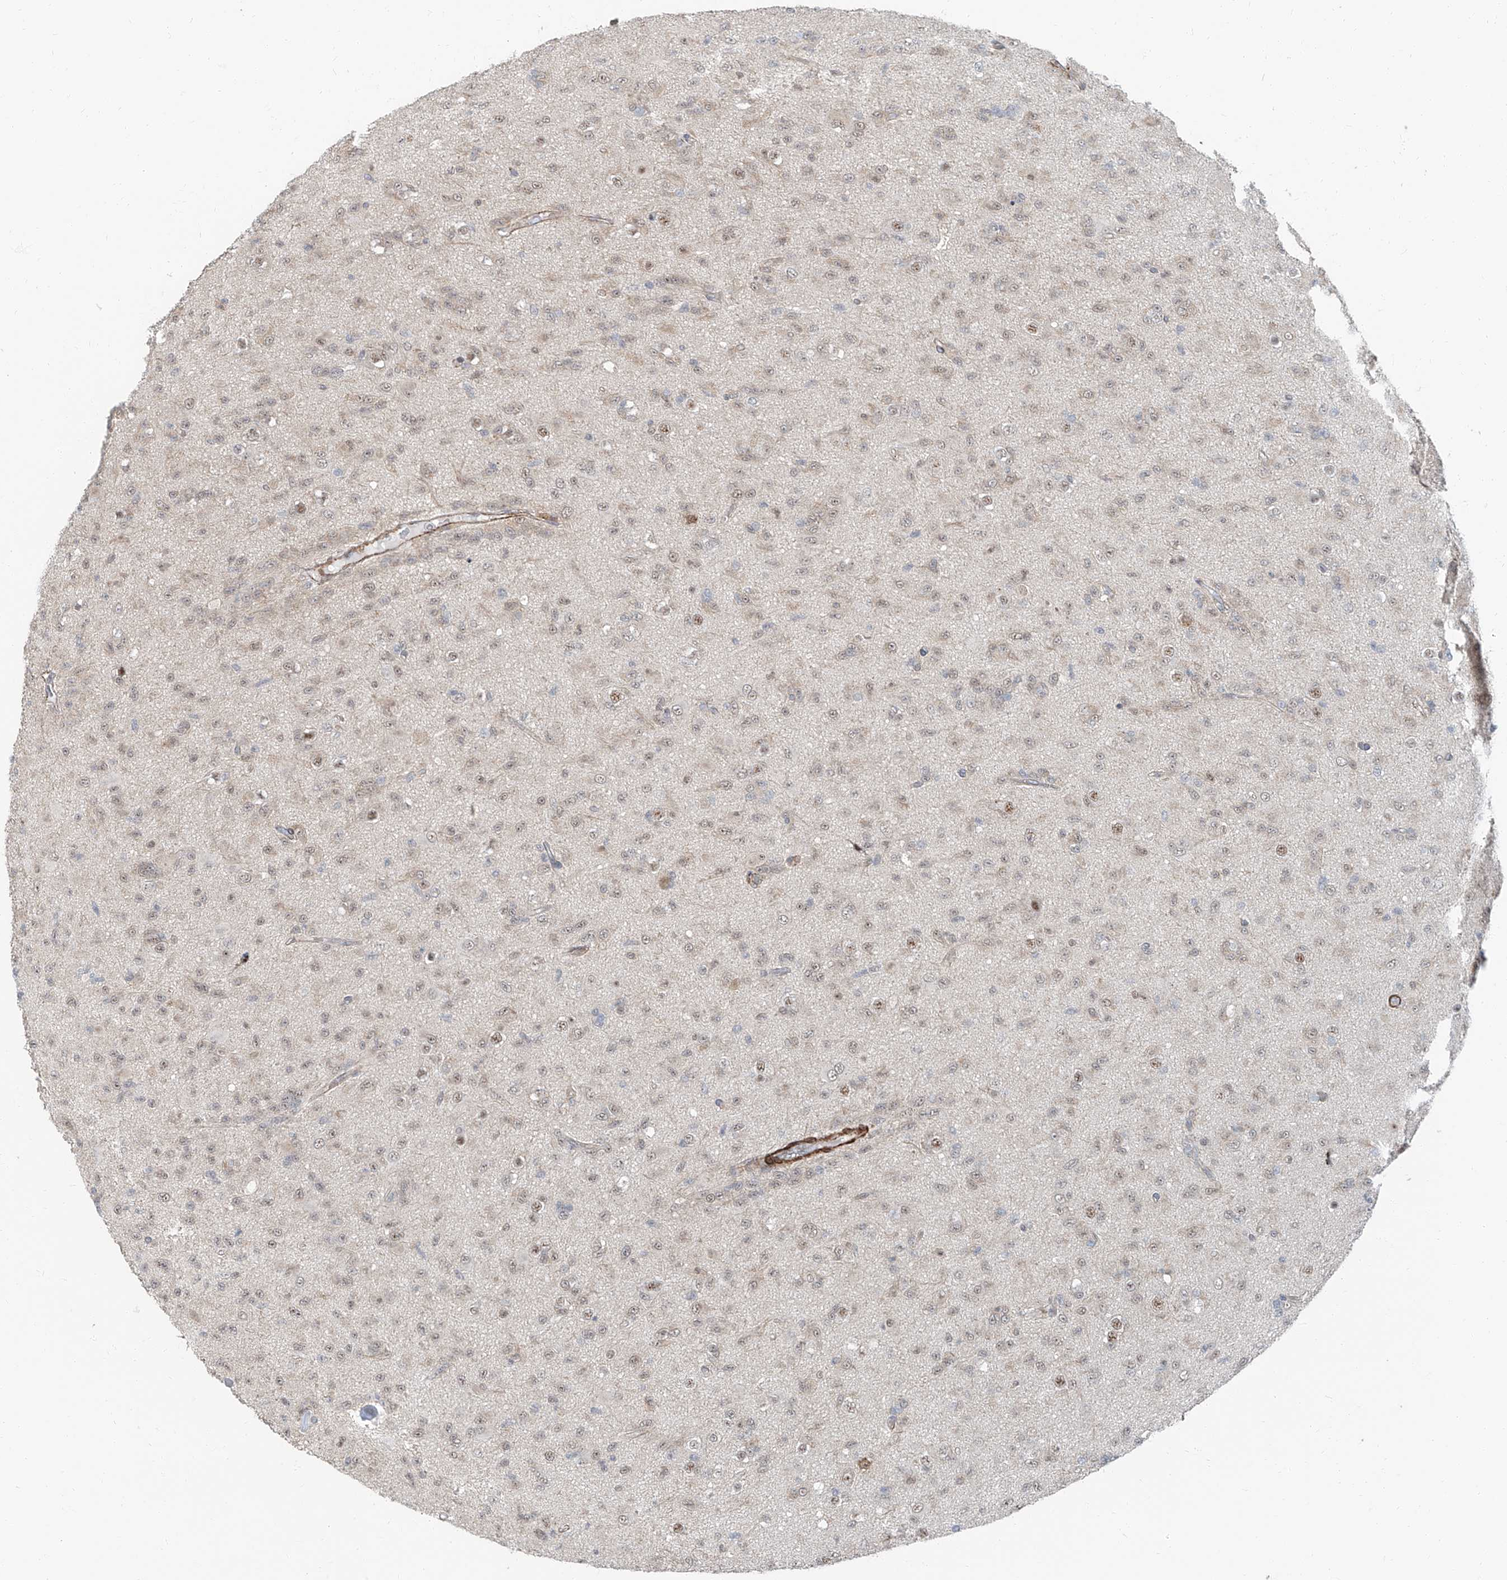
{"staining": {"intensity": "weak", "quantity": "25%-75%", "location": "nuclear"}, "tissue": "glioma", "cell_type": "Tumor cells", "image_type": "cancer", "snomed": [{"axis": "morphology", "description": "Glioma, malignant, Low grade"}, {"axis": "topography", "description": "Brain"}], "caption": "An immunohistochemistry (IHC) image of tumor tissue is shown. Protein staining in brown labels weak nuclear positivity in malignant glioma (low-grade) within tumor cells.", "gene": "TXLNB", "patient": {"sex": "male", "age": 65}}